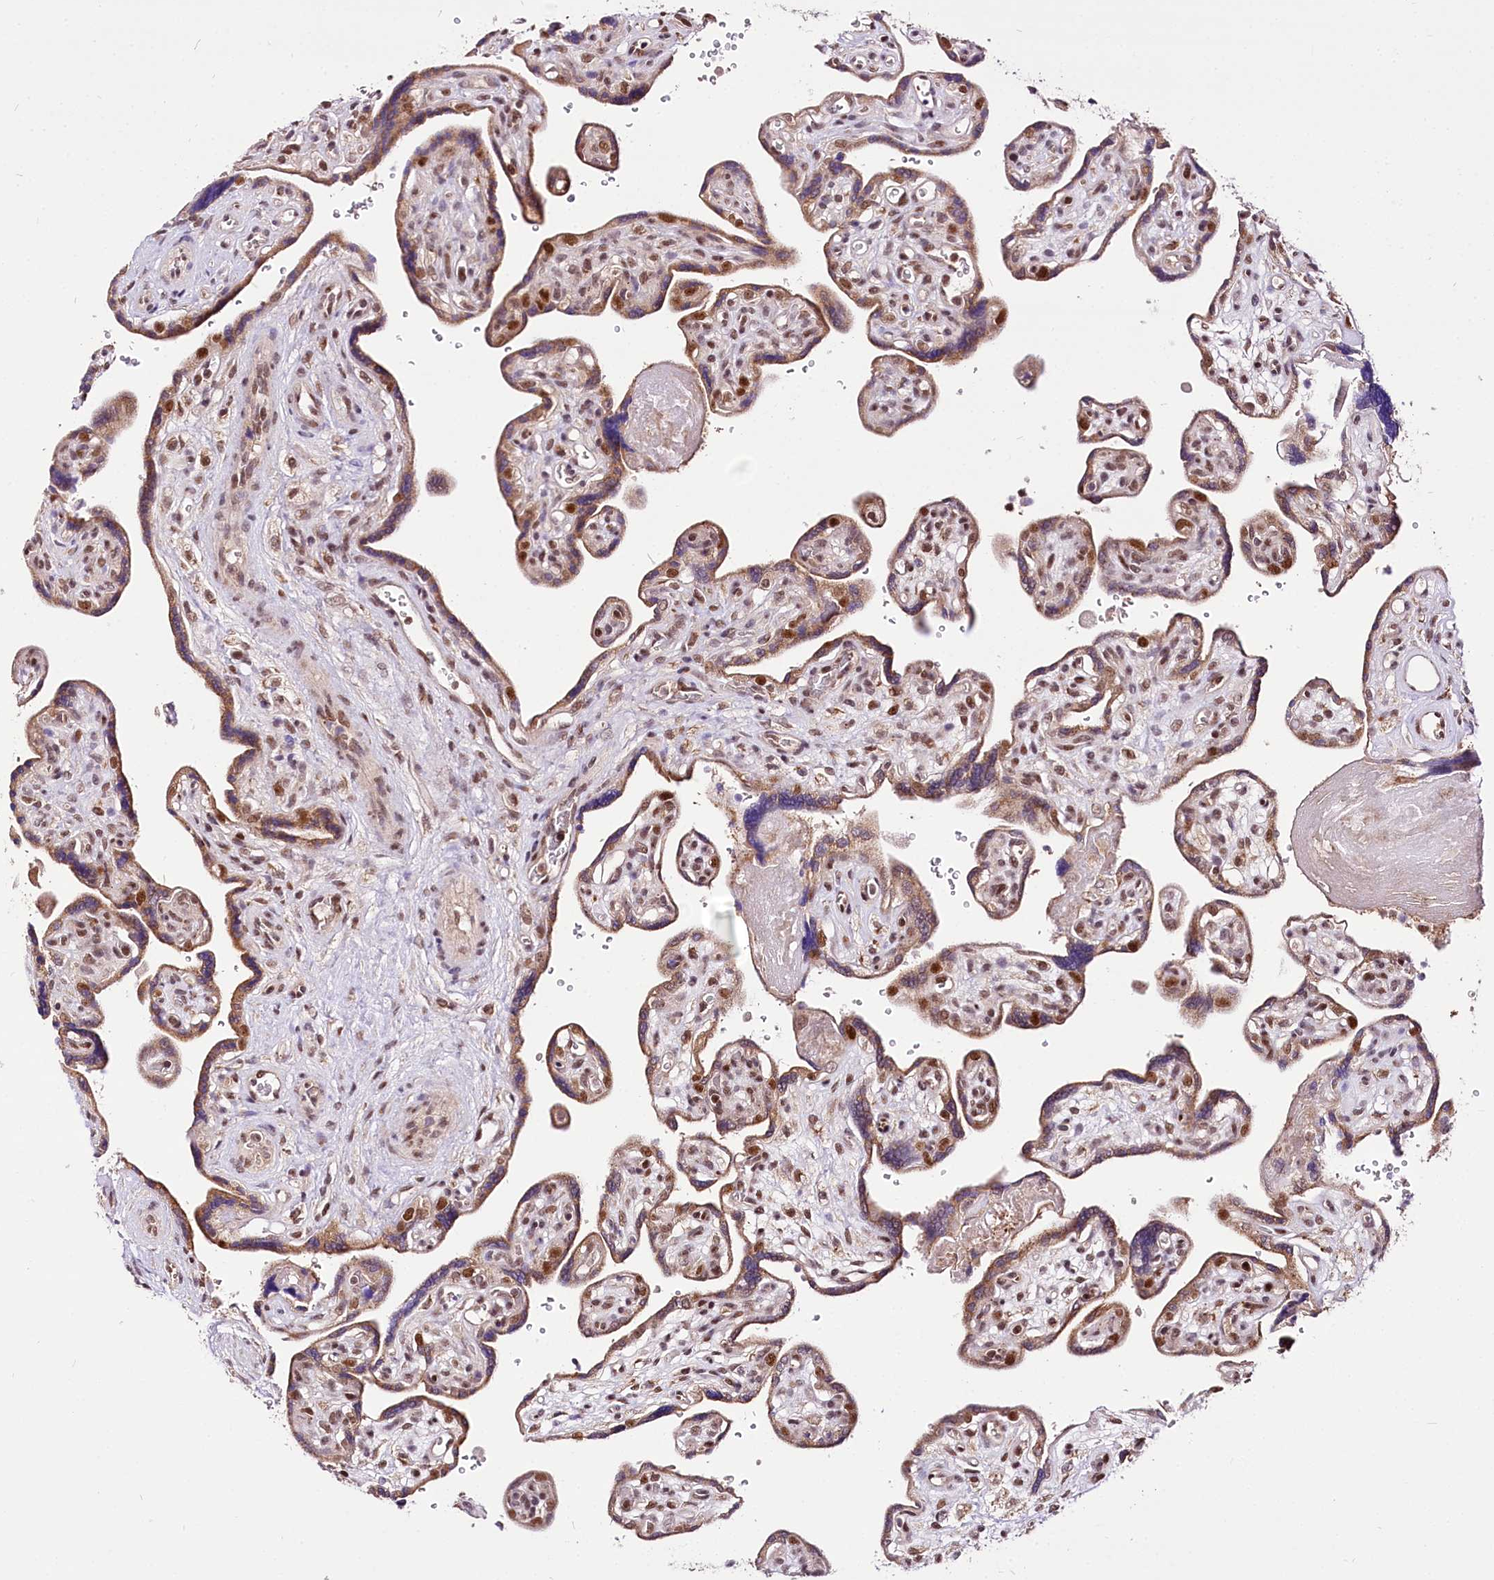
{"staining": {"intensity": "moderate", "quantity": ">75%", "location": "cytoplasmic/membranous,nuclear"}, "tissue": "placenta", "cell_type": "Trophoblastic cells", "image_type": "normal", "snomed": [{"axis": "morphology", "description": "Normal tissue, NOS"}, {"axis": "topography", "description": "Placenta"}], "caption": "Placenta stained with a brown dye exhibits moderate cytoplasmic/membranous,nuclear positive positivity in approximately >75% of trophoblastic cells.", "gene": "POLA2", "patient": {"sex": "female", "age": 39}}